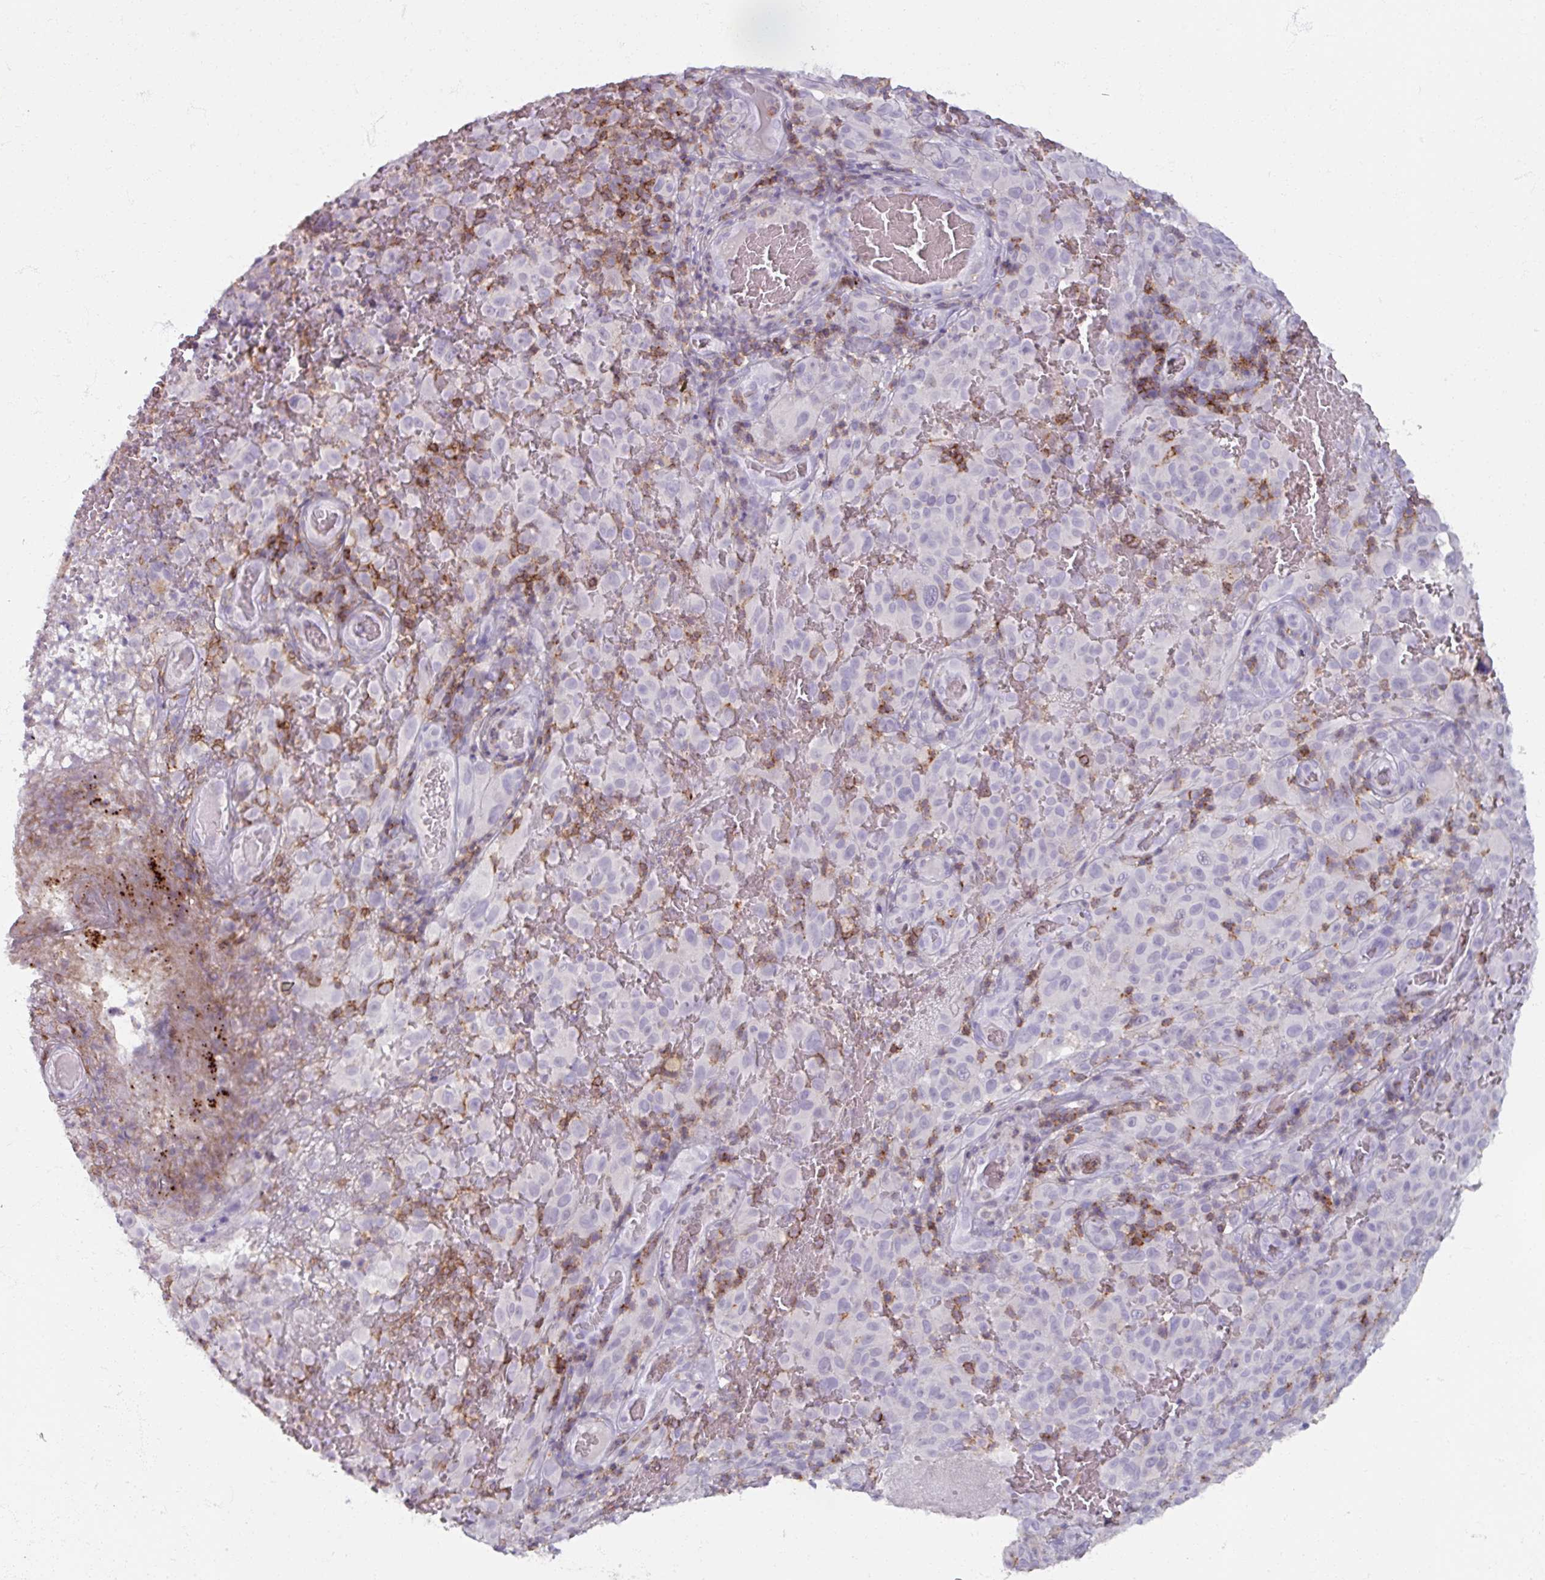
{"staining": {"intensity": "negative", "quantity": "none", "location": "none"}, "tissue": "melanoma", "cell_type": "Tumor cells", "image_type": "cancer", "snomed": [{"axis": "morphology", "description": "Malignant melanoma, NOS"}, {"axis": "topography", "description": "Skin"}], "caption": "DAB immunohistochemical staining of malignant melanoma demonstrates no significant positivity in tumor cells.", "gene": "PTPRC", "patient": {"sex": "female", "age": 82}}